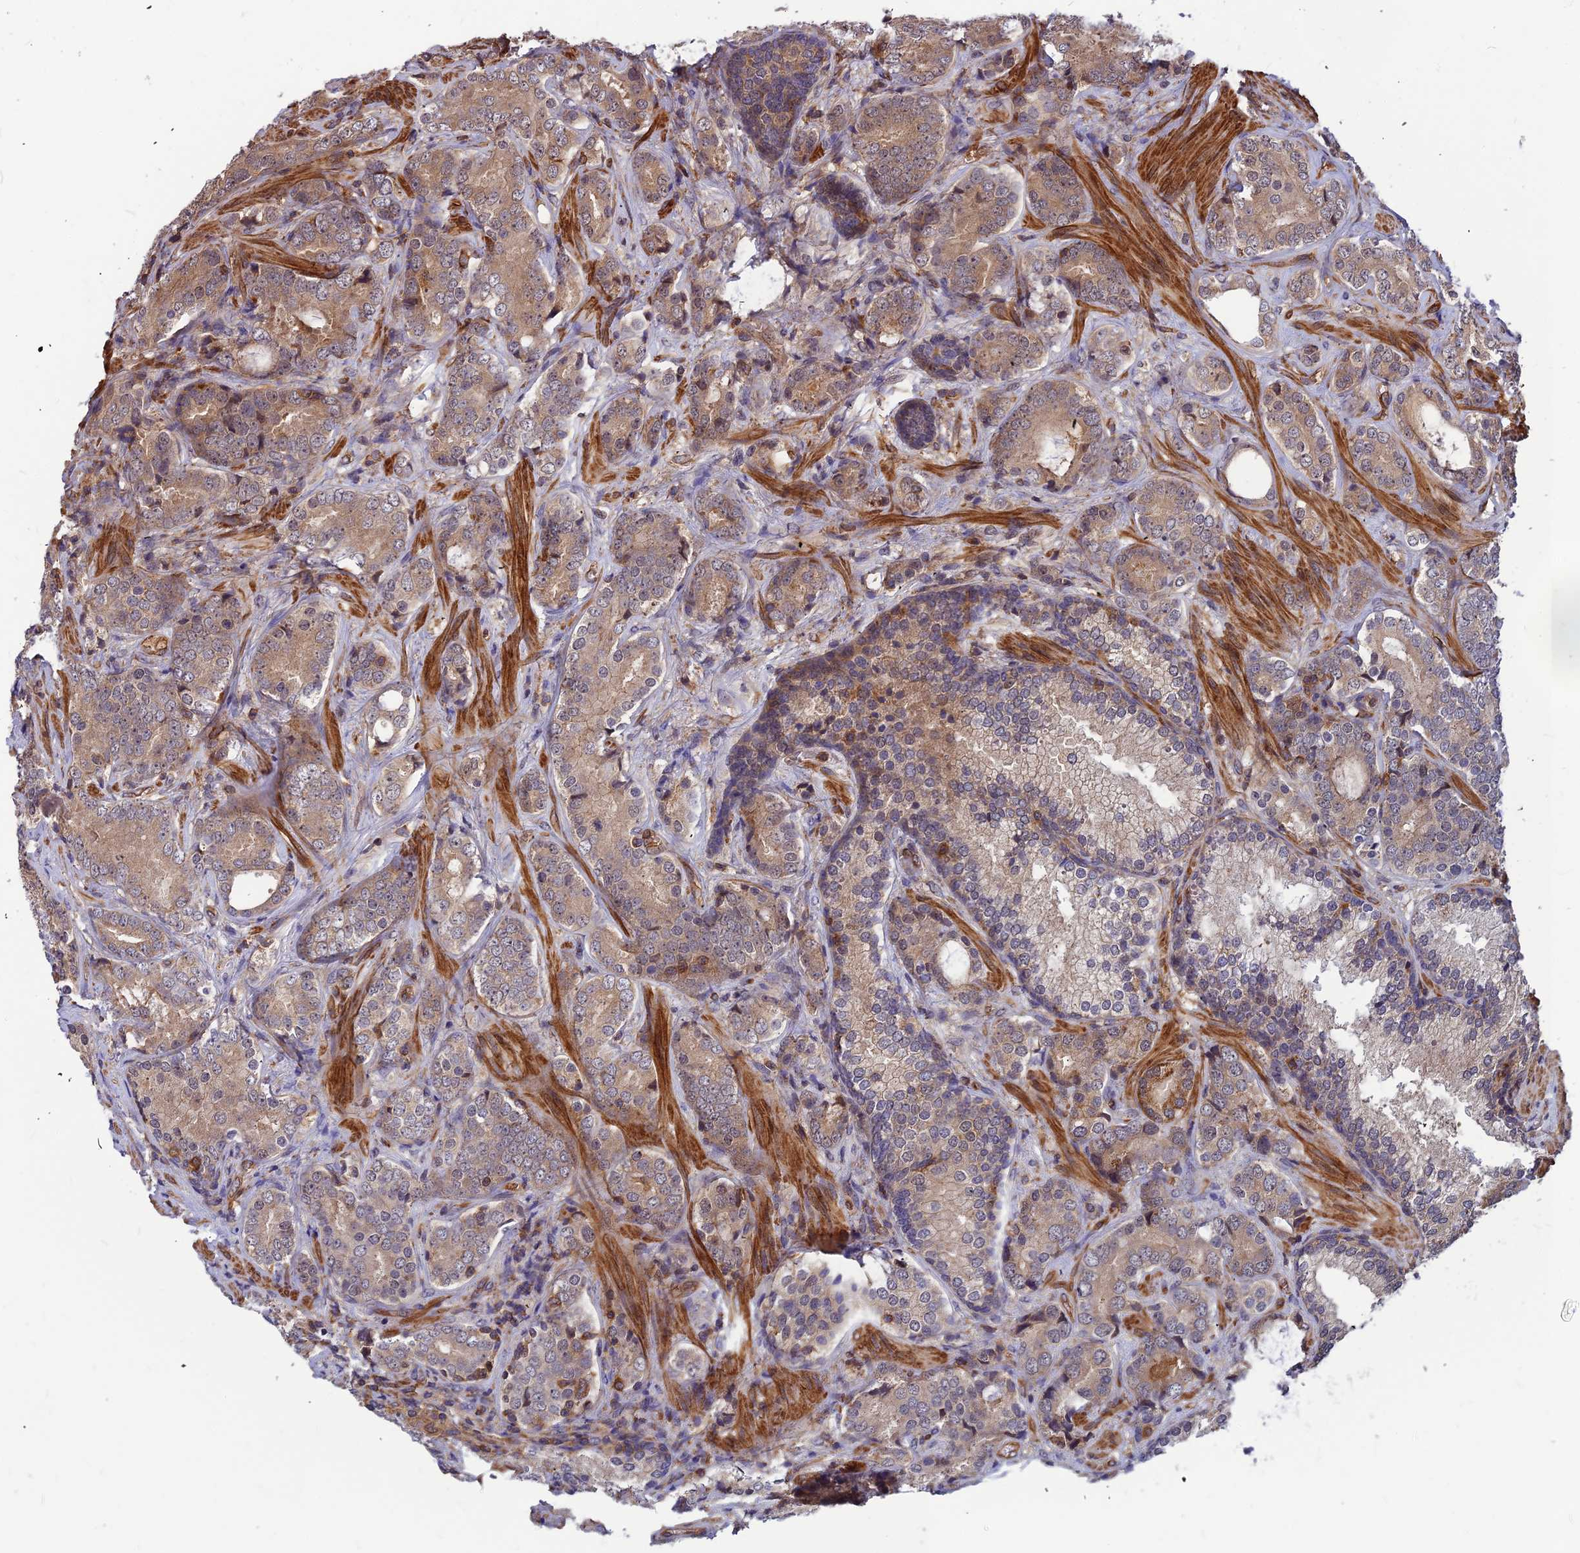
{"staining": {"intensity": "weak", "quantity": ">75%", "location": "cytoplasmic/membranous"}, "tissue": "prostate cancer", "cell_type": "Tumor cells", "image_type": "cancer", "snomed": [{"axis": "morphology", "description": "Adenocarcinoma, Low grade"}, {"axis": "topography", "description": "Prostate"}], "caption": "Prostate cancer (adenocarcinoma (low-grade)) stained with a brown dye shows weak cytoplasmic/membranous positive expression in about >75% of tumor cells.", "gene": "ZNF467", "patient": {"sex": "male", "age": 58}}